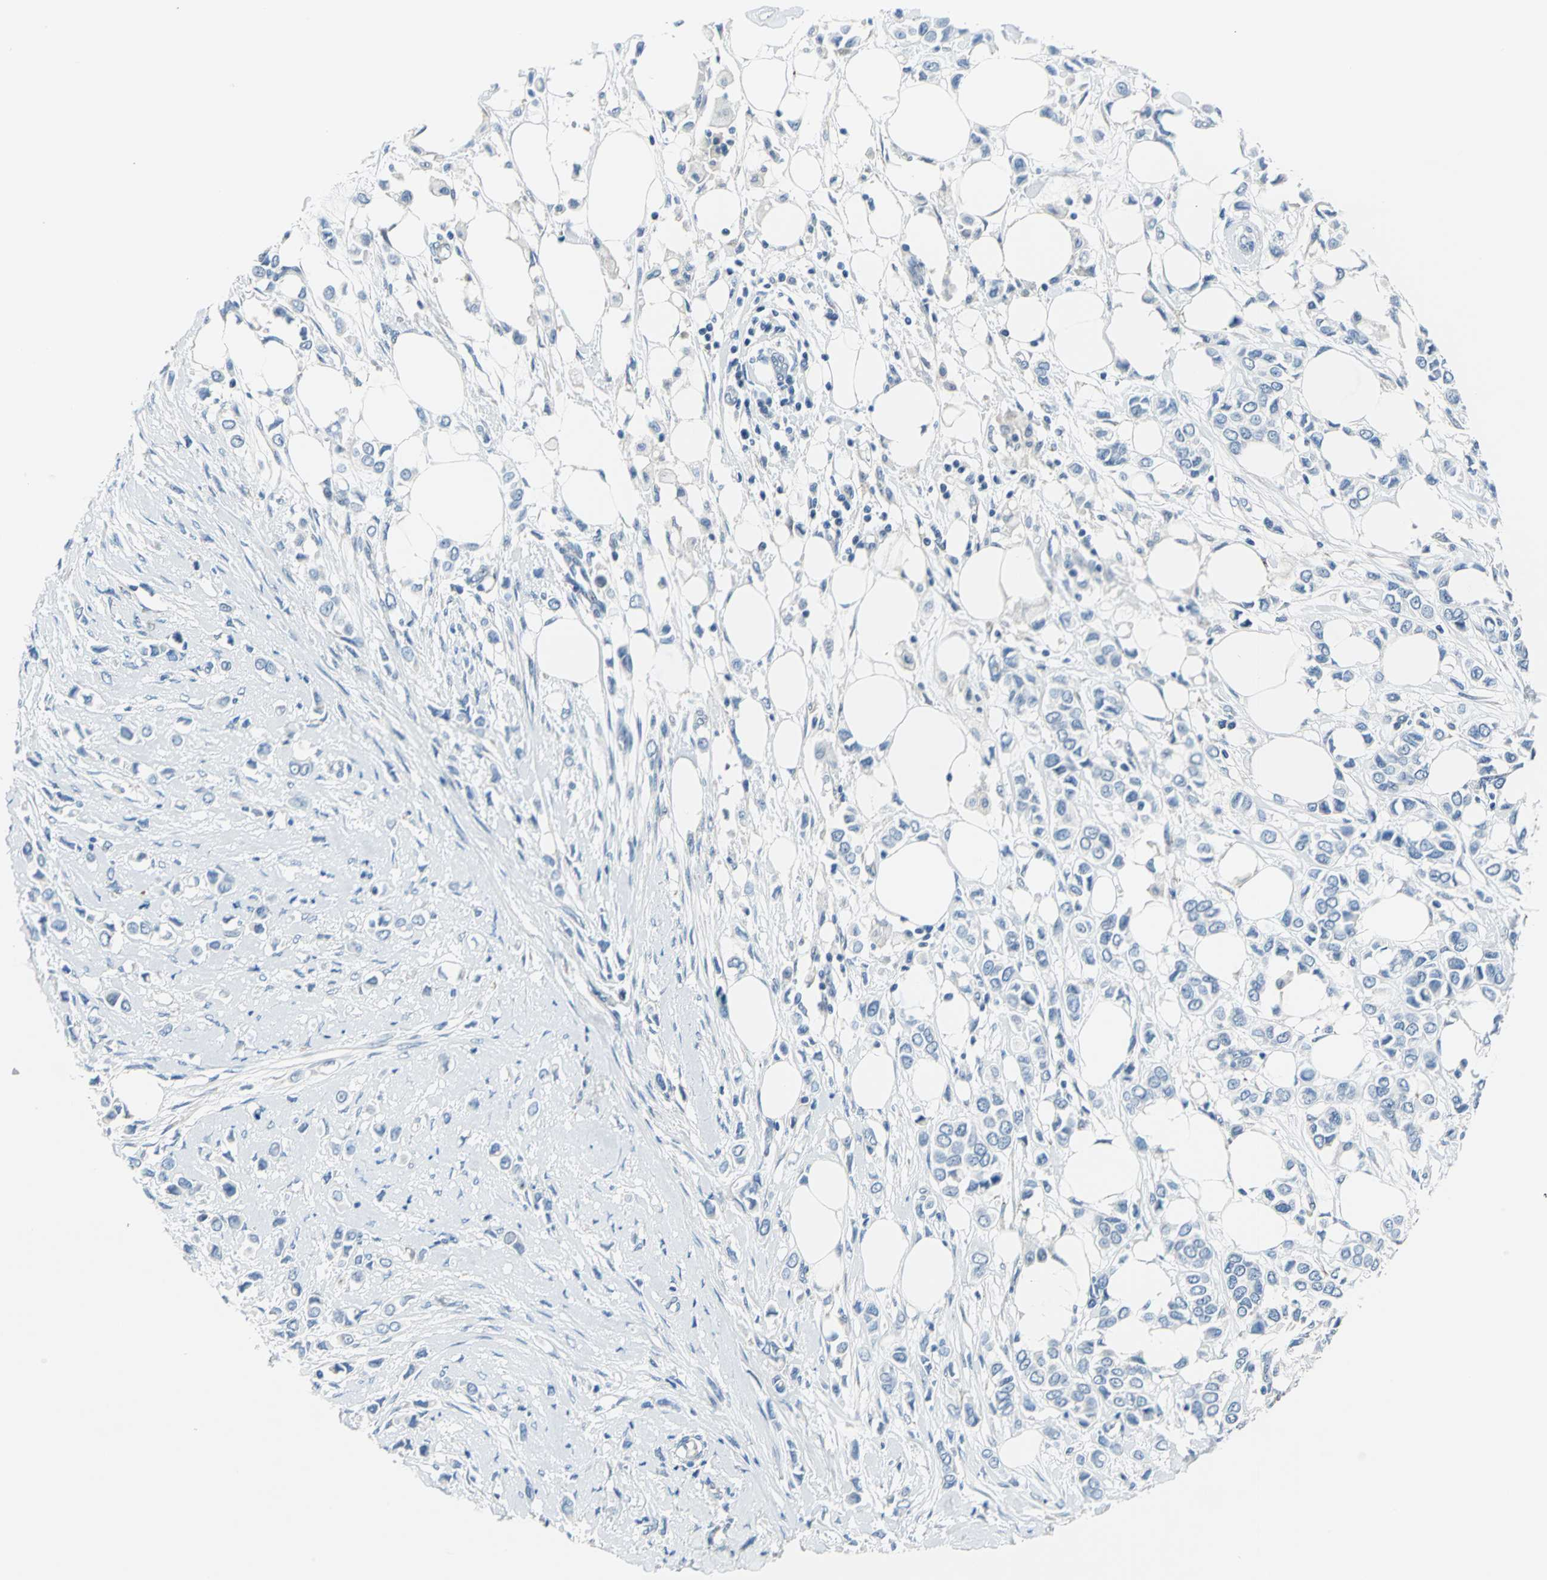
{"staining": {"intensity": "negative", "quantity": "none", "location": "none"}, "tissue": "breast cancer", "cell_type": "Tumor cells", "image_type": "cancer", "snomed": [{"axis": "morphology", "description": "Lobular carcinoma"}, {"axis": "topography", "description": "Breast"}], "caption": "This is an immunohistochemistry (IHC) photomicrograph of breast cancer (lobular carcinoma). There is no expression in tumor cells.", "gene": "MUC4", "patient": {"sex": "female", "age": 51}}